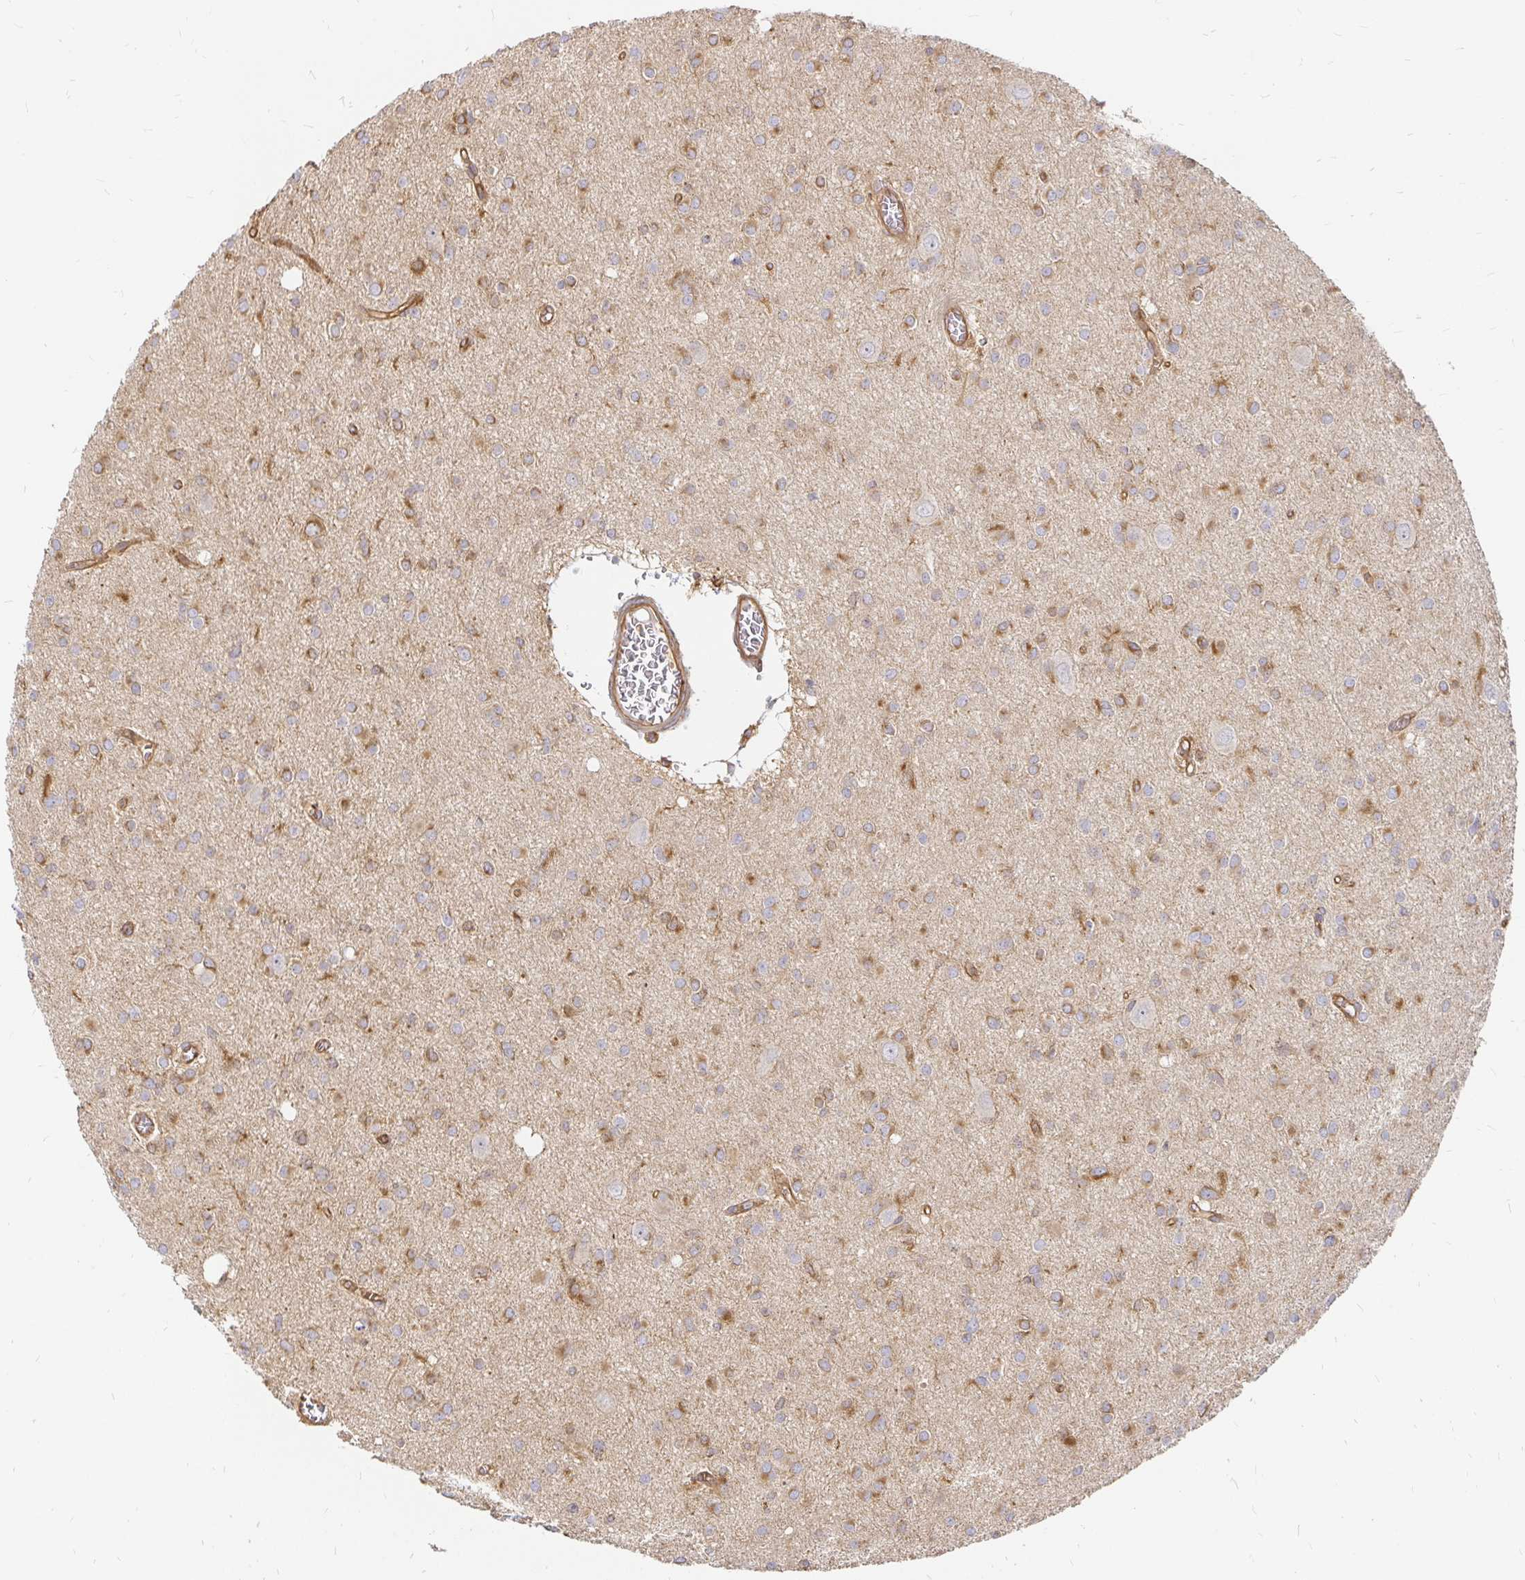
{"staining": {"intensity": "moderate", "quantity": "25%-75%", "location": "cytoplasmic/membranous"}, "tissue": "glioma", "cell_type": "Tumor cells", "image_type": "cancer", "snomed": [{"axis": "morphology", "description": "Glioma, malignant, High grade"}, {"axis": "topography", "description": "Brain"}], "caption": "A brown stain shows moderate cytoplasmic/membranous staining of a protein in high-grade glioma (malignant) tumor cells. (DAB IHC, brown staining for protein, blue staining for nuclei).", "gene": "KIF5B", "patient": {"sex": "male", "age": 23}}